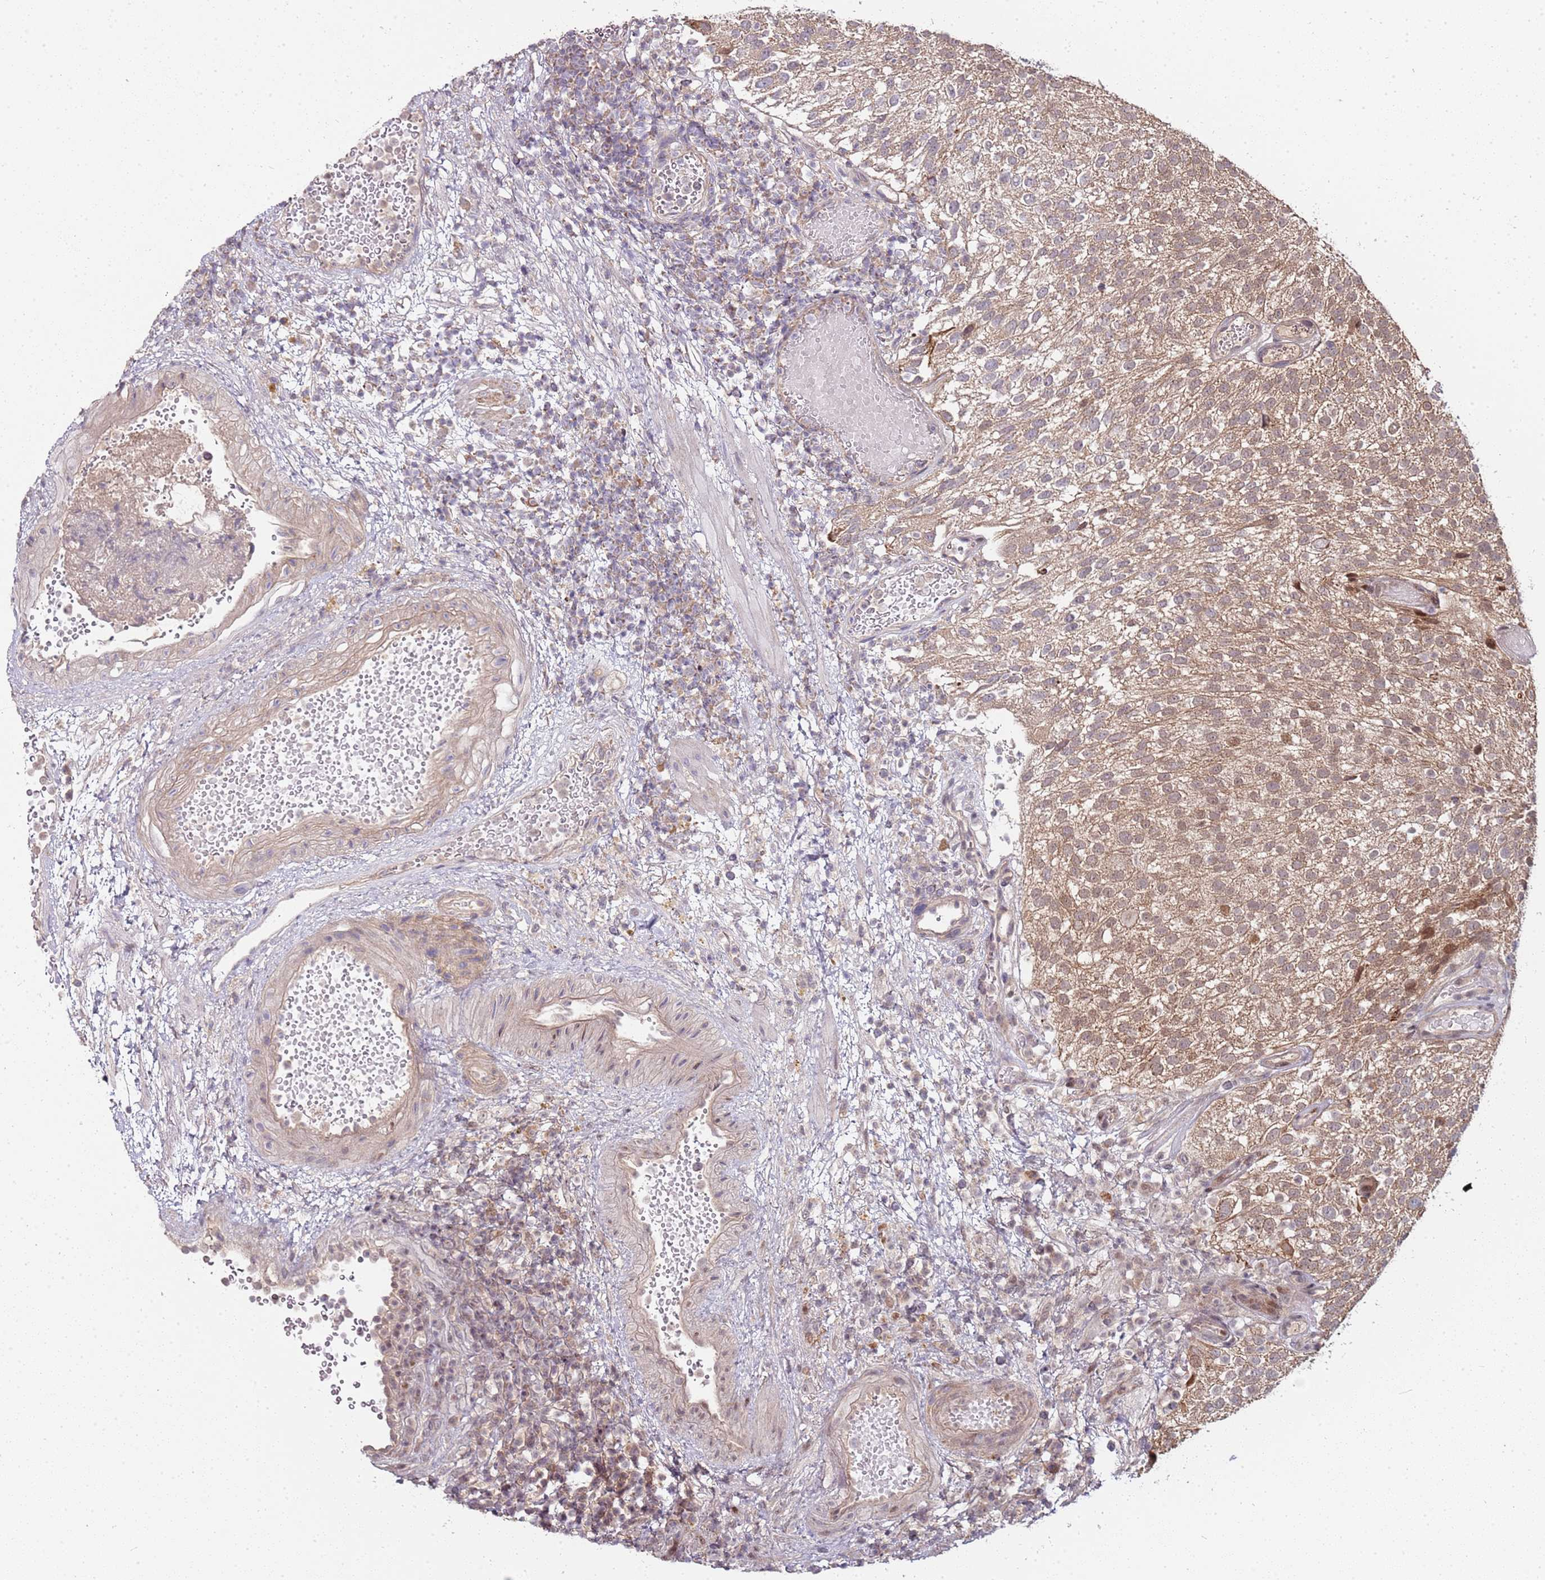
{"staining": {"intensity": "moderate", "quantity": ">75%", "location": "cytoplasmic/membranous"}, "tissue": "urothelial cancer", "cell_type": "Tumor cells", "image_type": "cancer", "snomed": [{"axis": "morphology", "description": "Urothelial carcinoma, Low grade"}, {"axis": "topography", "description": "Urinary bladder"}], "caption": "Urothelial carcinoma (low-grade) tissue exhibits moderate cytoplasmic/membranous expression in about >75% of tumor cells (DAB IHC with brightfield microscopy, high magnification).", "gene": "EDC3", "patient": {"sex": "male", "age": 78}}